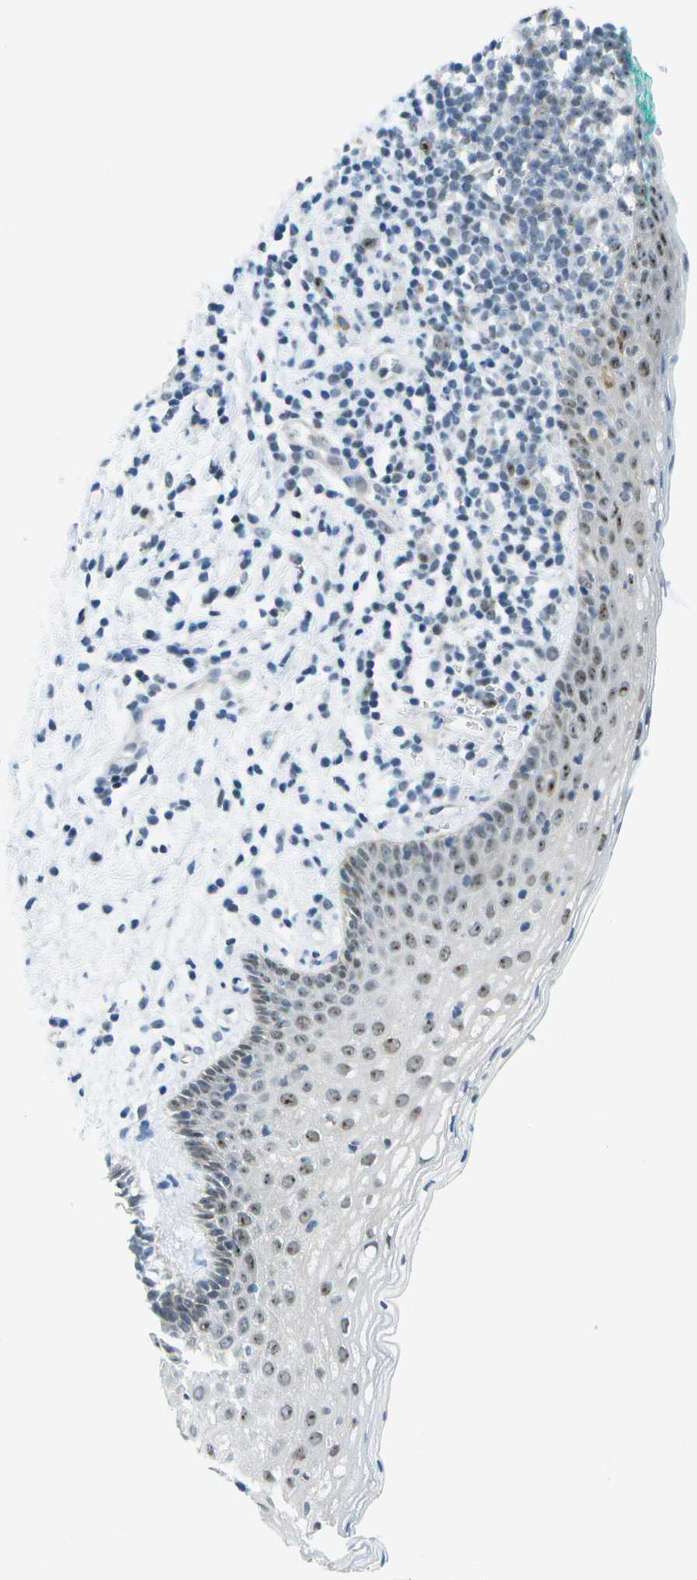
{"staining": {"intensity": "weak", "quantity": "25%-75%", "location": "nuclear"}, "tissue": "vagina", "cell_type": "Squamous epithelial cells", "image_type": "normal", "snomed": [{"axis": "morphology", "description": "Normal tissue, NOS"}, {"axis": "topography", "description": "Vagina"}], "caption": "Weak nuclear expression is appreciated in about 25%-75% of squamous epithelial cells in benign vagina. Using DAB (3,3'-diaminobenzidine) (brown) and hematoxylin (blue) stains, captured at high magnification using brightfield microscopy.", "gene": "PITHD1", "patient": {"sex": "female", "age": 44}}